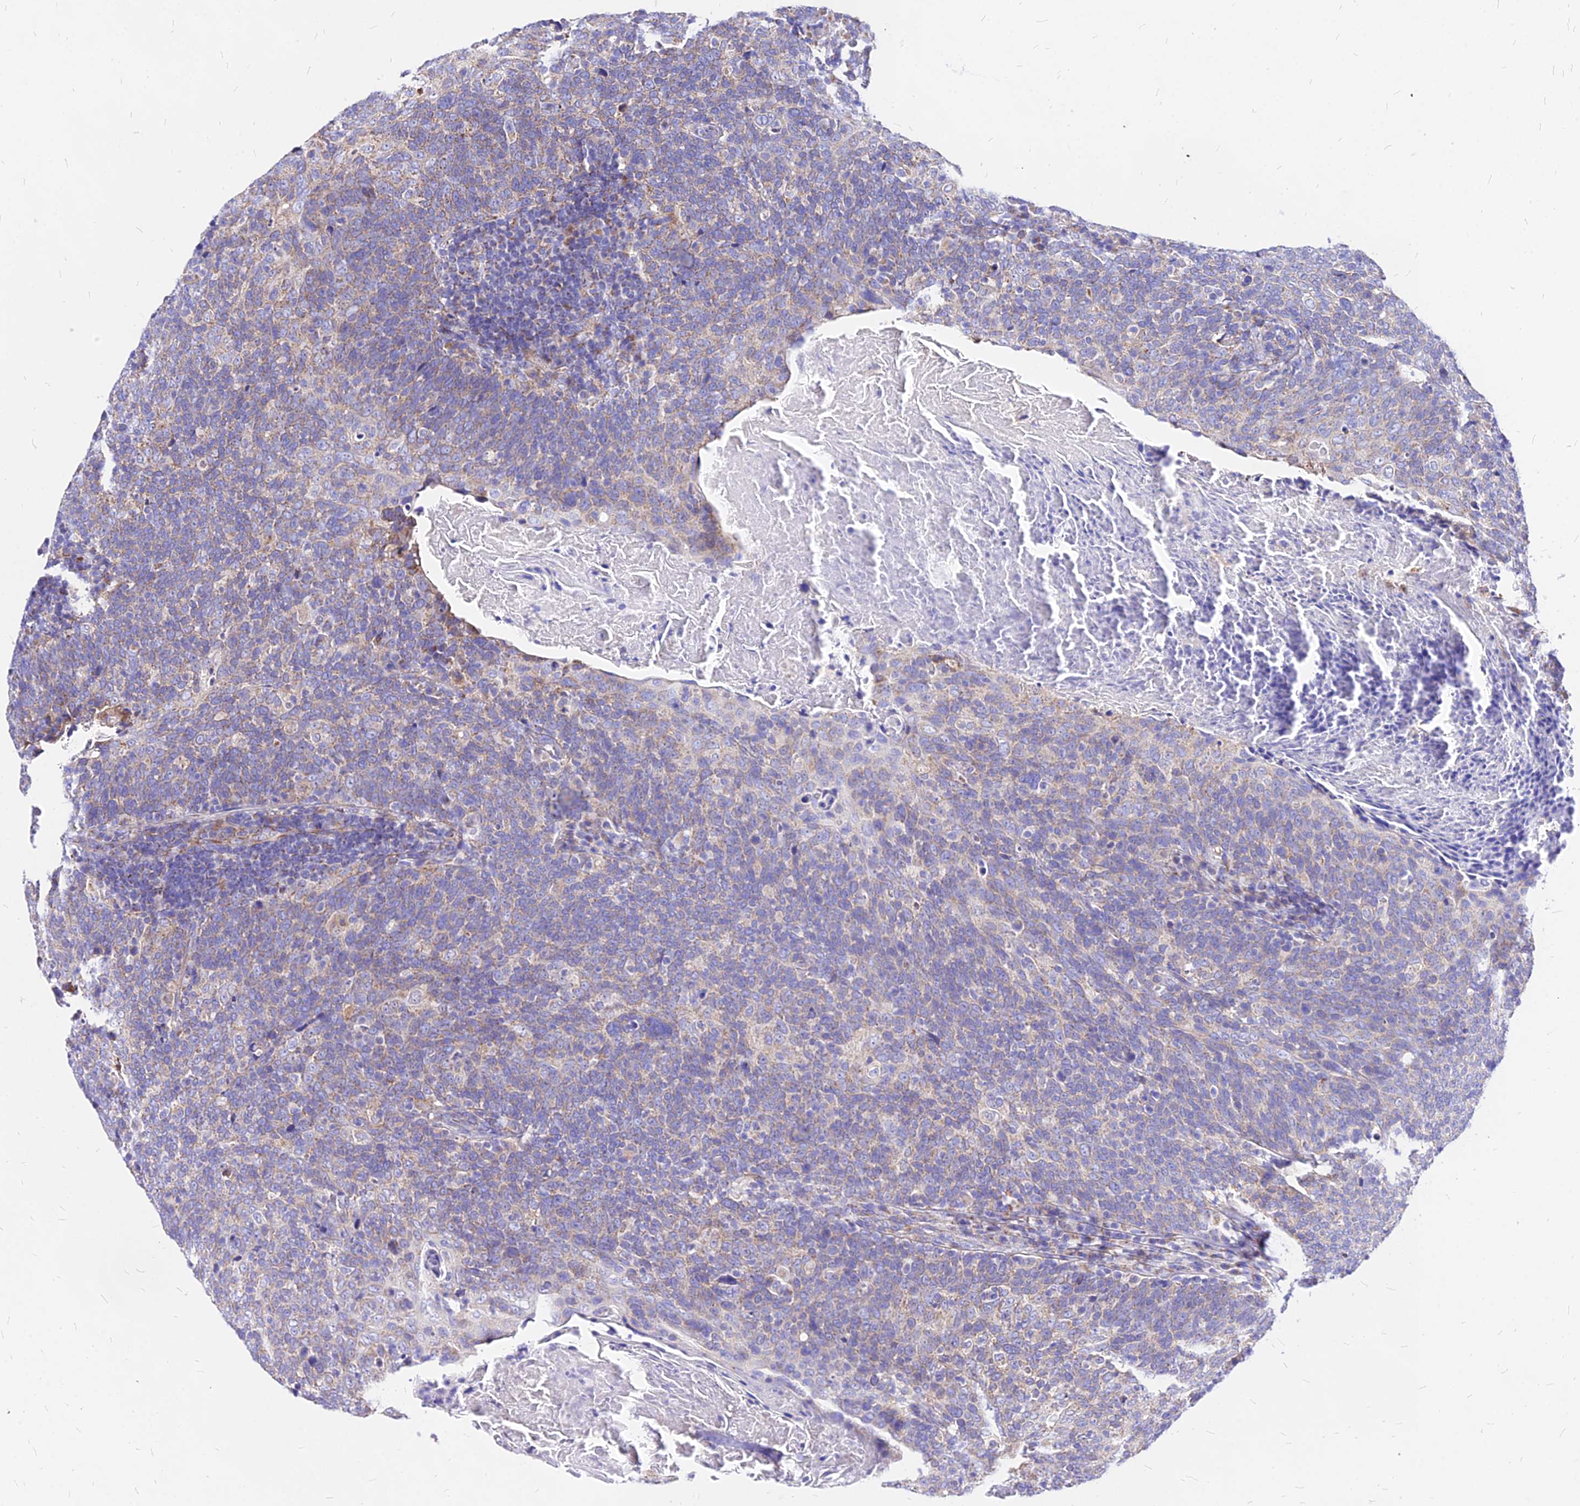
{"staining": {"intensity": "moderate", "quantity": "25%-75%", "location": "cytoplasmic/membranous"}, "tissue": "head and neck cancer", "cell_type": "Tumor cells", "image_type": "cancer", "snomed": [{"axis": "morphology", "description": "Squamous cell carcinoma, NOS"}, {"axis": "morphology", "description": "Squamous cell carcinoma, metastatic, NOS"}, {"axis": "topography", "description": "Lymph node"}, {"axis": "topography", "description": "Head-Neck"}], "caption": "Squamous cell carcinoma (head and neck) stained with DAB (3,3'-diaminobenzidine) IHC shows medium levels of moderate cytoplasmic/membranous staining in approximately 25%-75% of tumor cells.", "gene": "MRPL3", "patient": {"sex": "male", "age": 62}}